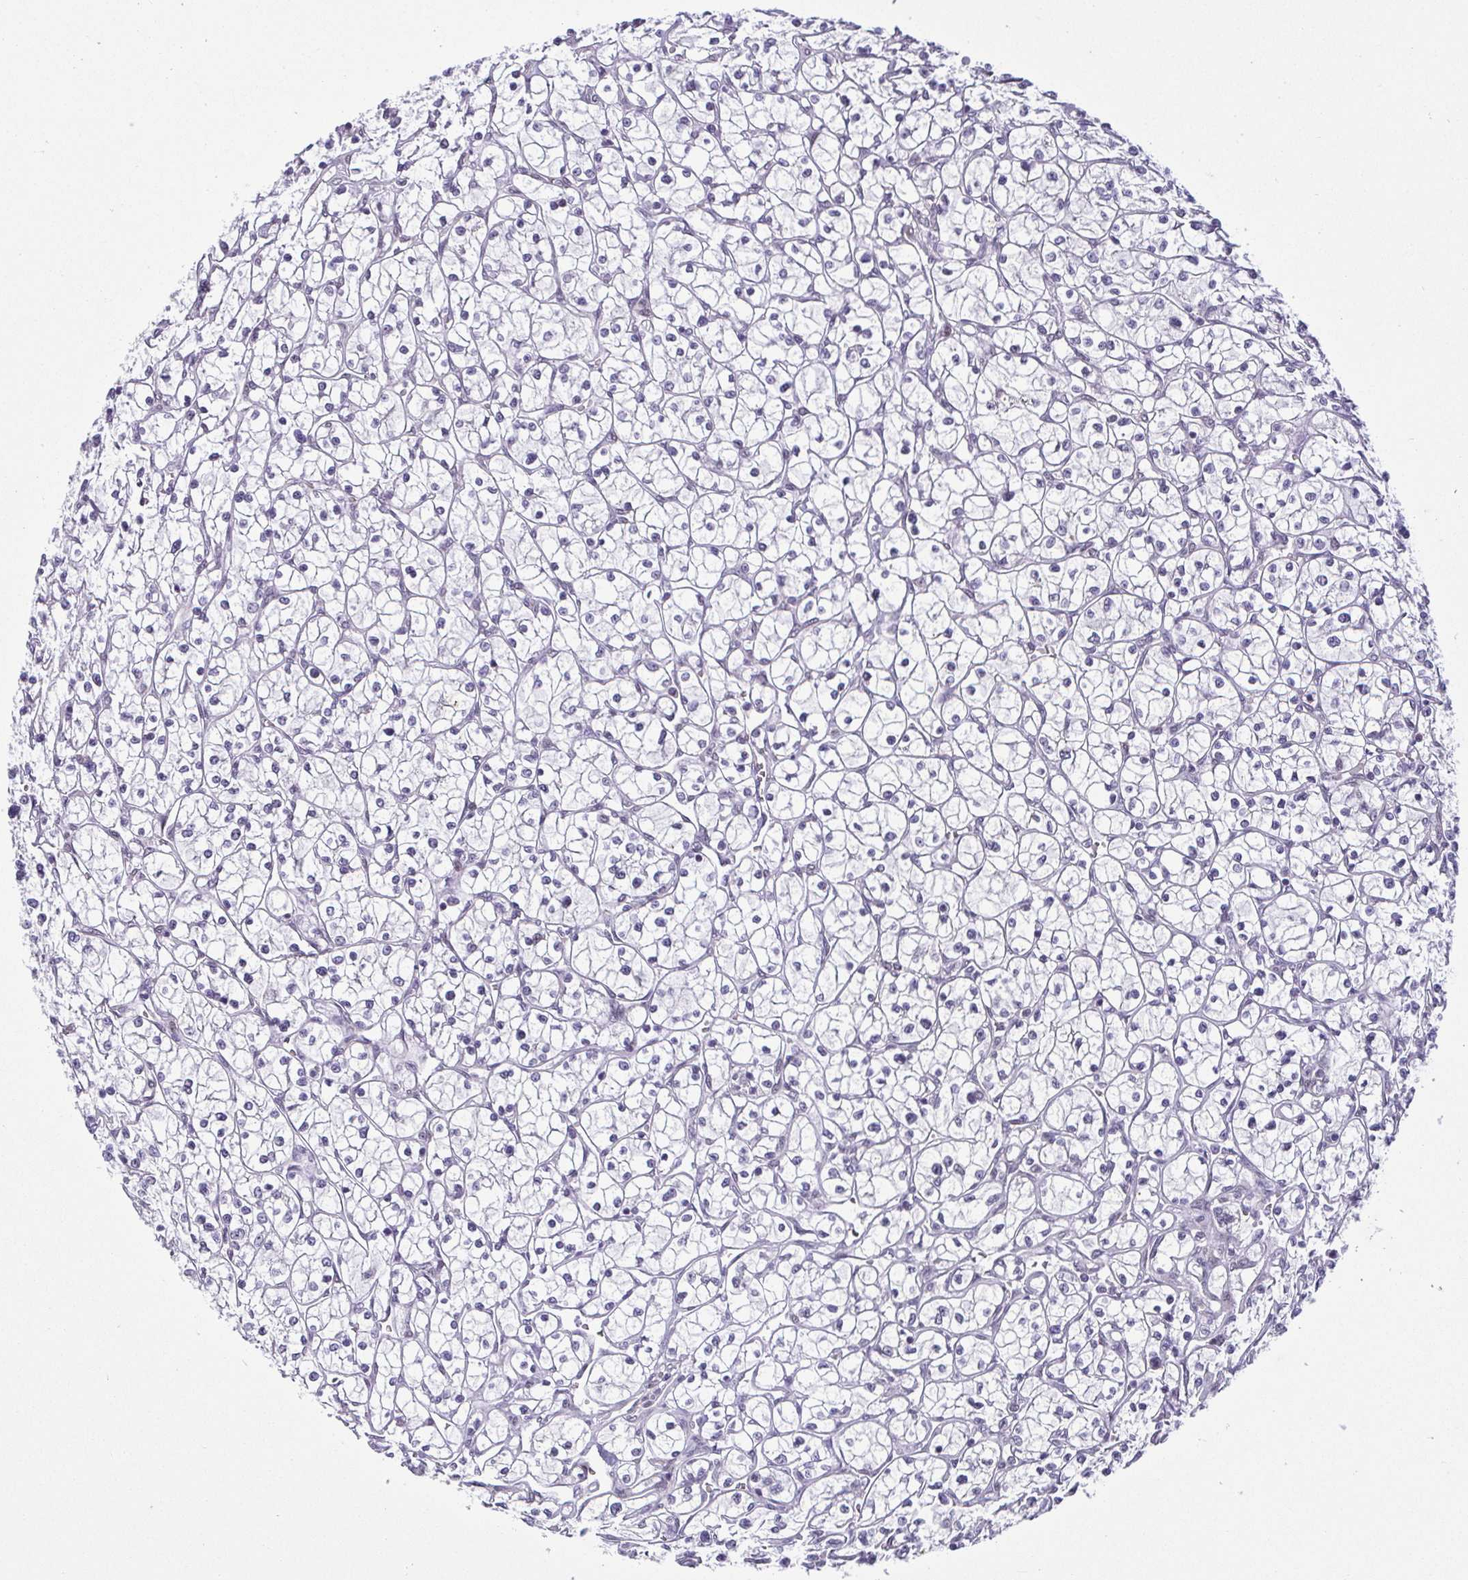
{"staining": {"intensity": "negative", "quantity": "none", "location": "none"}, "tissue": "renal cancer", "cell_type": "Tumor cells", "image_type": "cancer", "snomed": [{"axis": "morphology", "description": "Adenocarcinoma, NOS"}, {"axis": "topography", "description": "Kidney"}], "caption": "DAB immunohistochemical staining of human renal cancer displays no significant positivity in tumor cells.", "gene": "RBM3", "patient": {"sex": "female", "age": 64}}